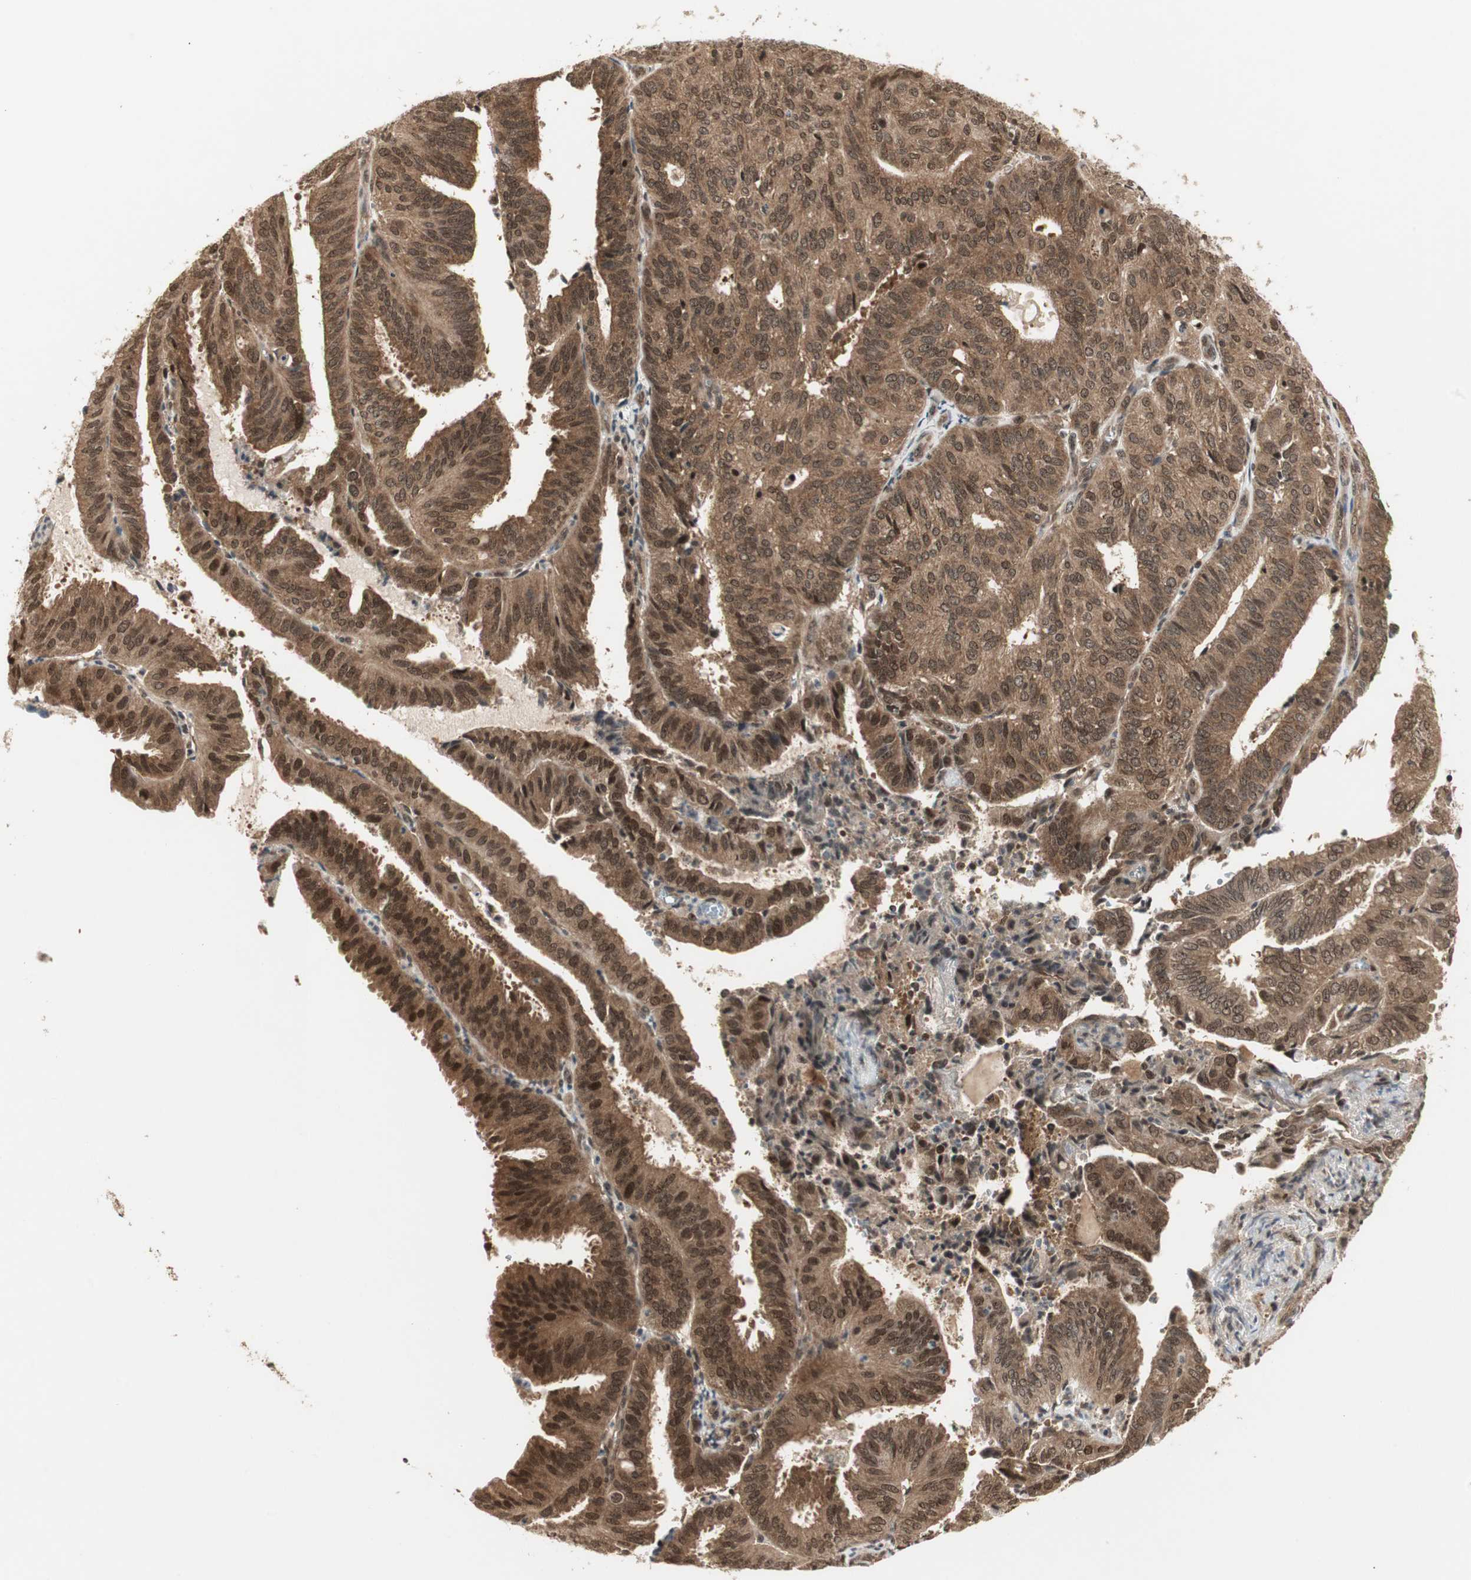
{"staining": {"intensity": "strong", "quantity": ">75%", "location": "cytoplasmic/membranous,nuclear"}, "tissue": "endometrial cancer", "cell_type": "Tumor cells", "image_type": "cancer", "snomed": [{"axis": "morphology", "description": "Adenocarcinoma, NOS"}, {"axis": "topography", "description": "Uterus"}], "caption": "The photomicrograph shows immunohistochemical staining of endometrial cancer (adenocarcinoma). There is strong cytoplasmic/membranous and nuclear staining is appreciated in approximately >75% of tumor cells.", "gene": "CSNK2B", "patient": {"sex": "female", "age": 60}}